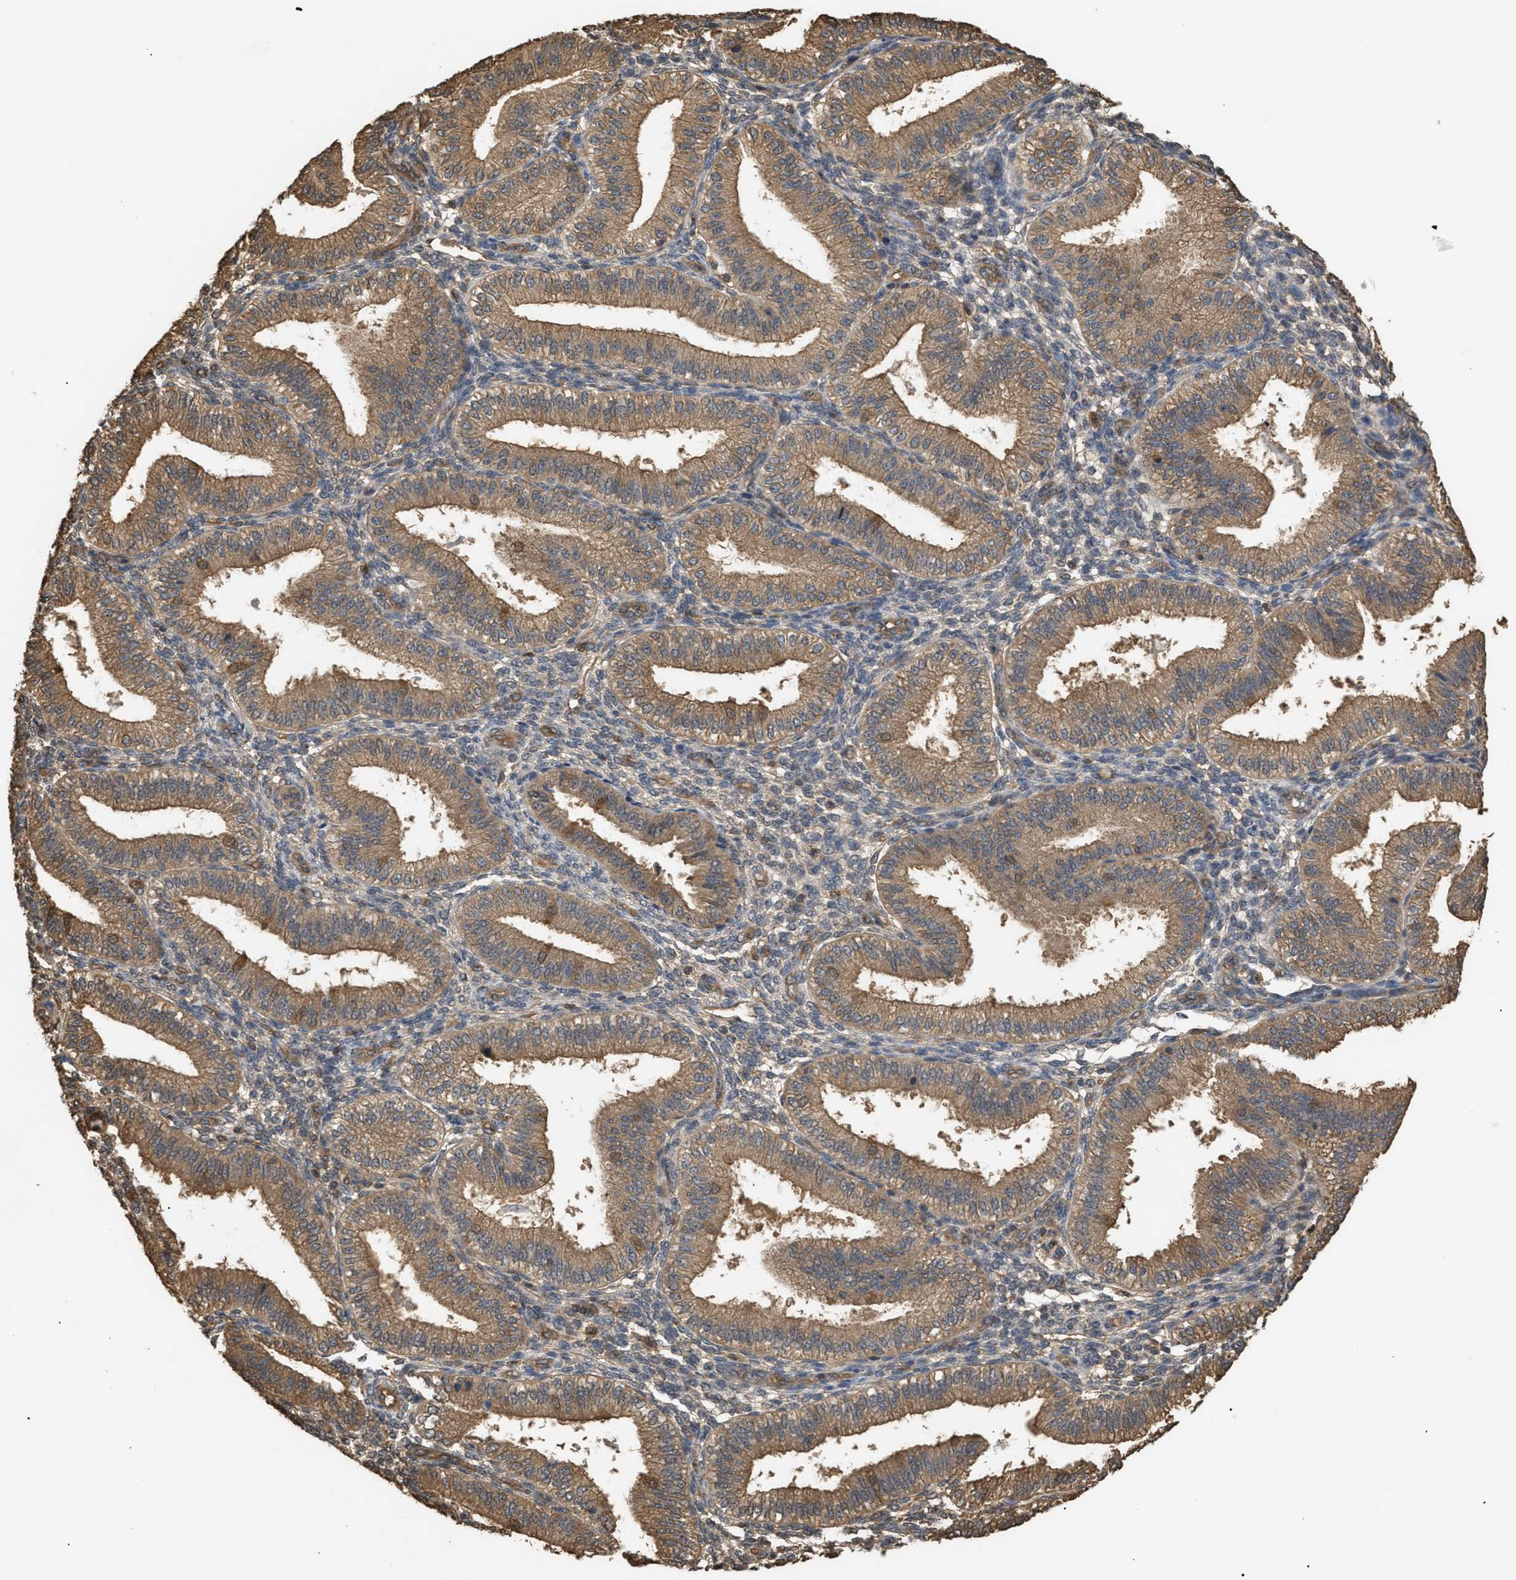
{"staining": {"intensity": "weak", "quantity": "25%-75%", "location": "cytoplasmic/membranous"}, "tissue": "endometrium", "cell_type": "Cells in endometrial stroma", "image_type": "normal", "snomed": [{"axis": "morphology", "description": "Normal tissue, NOS"}, {"axis": "topography", "description": "Endometrium"}], "caption": "Immunohistochemistry of unremarkable endometrium shows low levels of weak cytoplasmic/membranous staining in about 25%-75% of cells in endometrial stroma.", "gene": "CALM1", "patient": {"sex": "female", "age": 39}}